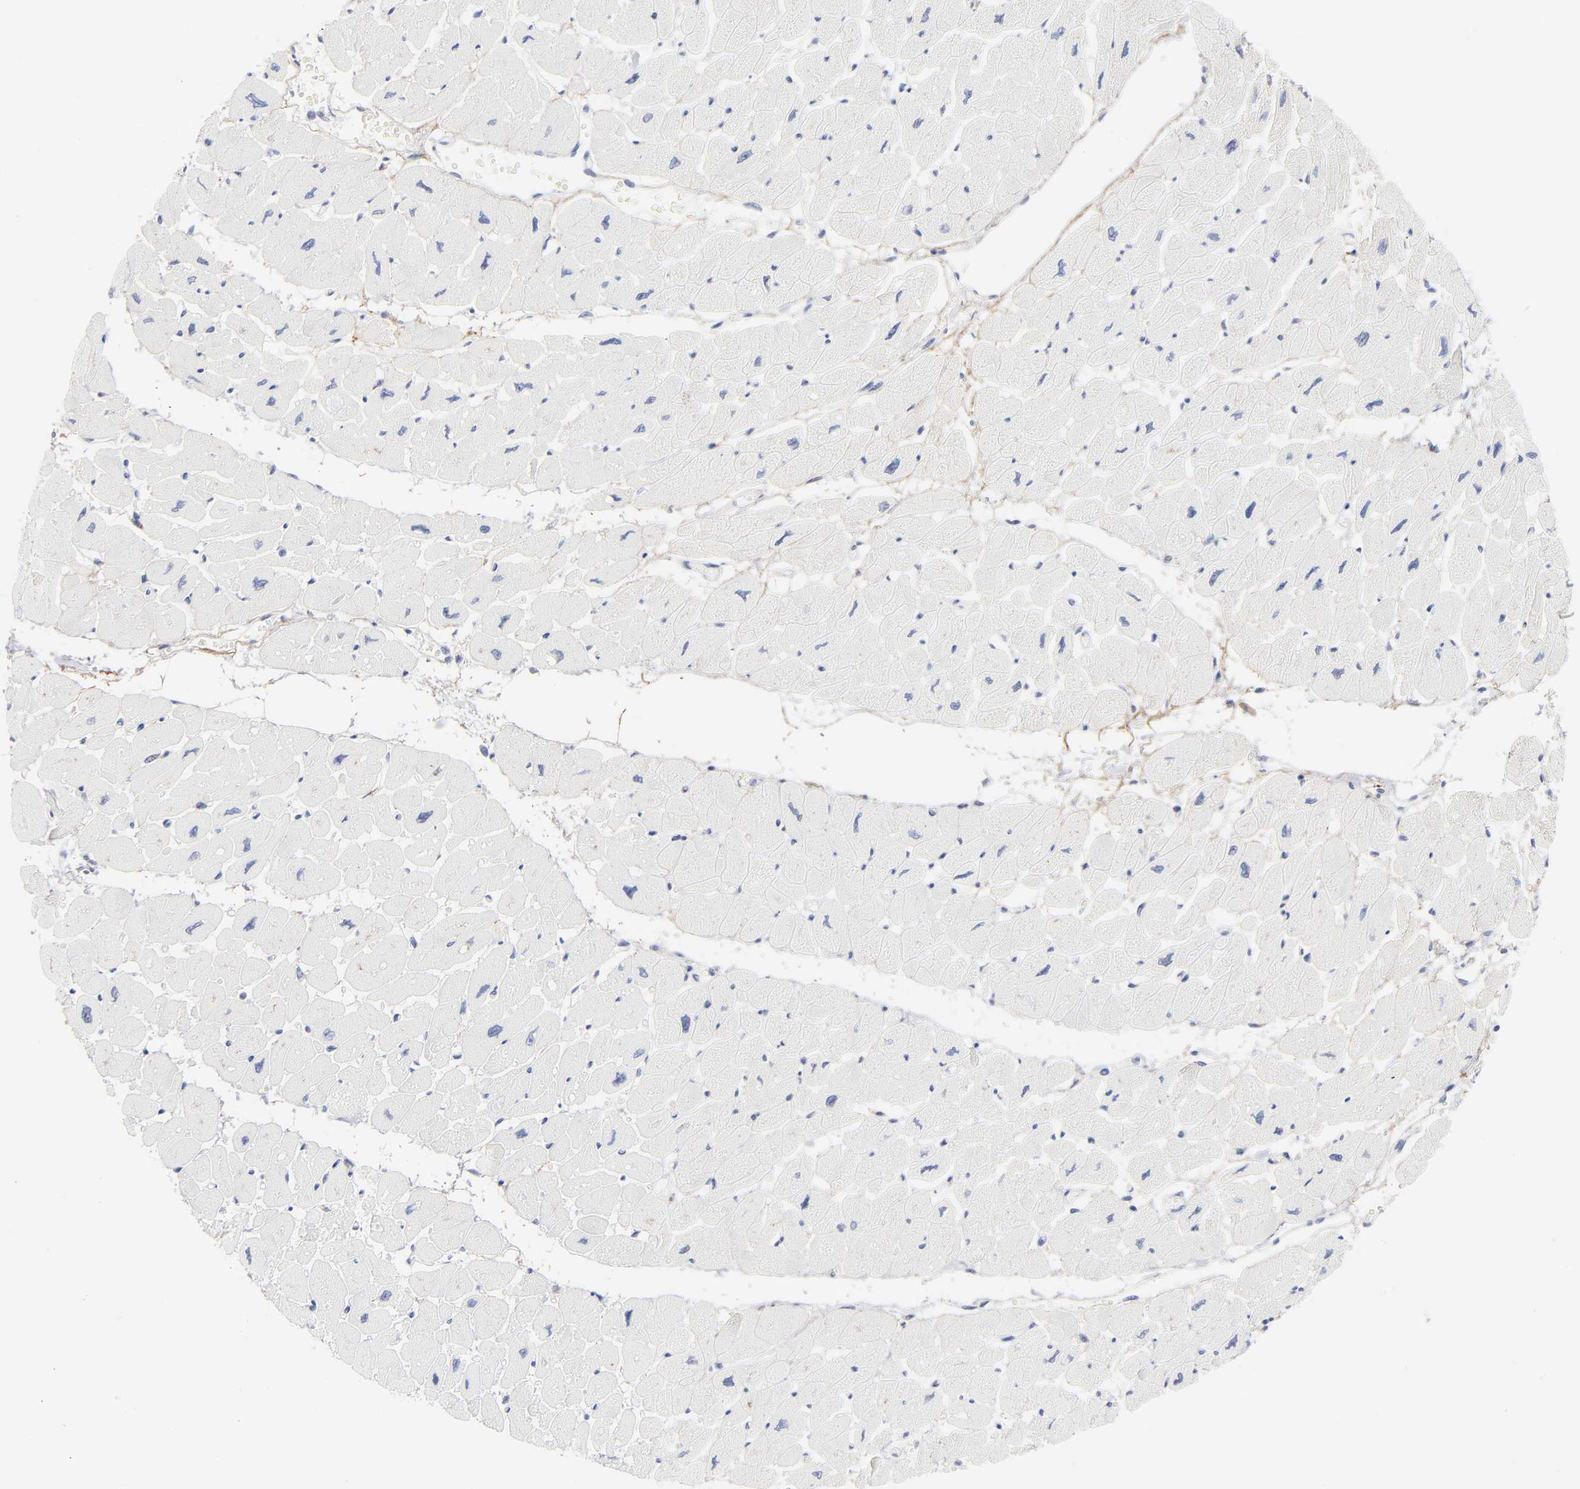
{"staining": {"intensity": "negative", "quantity": "none", "location": "none"}, "tissue": "heart muscle", "cell_type": "Cardiomyocytes", "image_type": "normal", "snomed": [{"axis": "morphology", "description": "Normal tissue, NOS"}, {"axis": "topography", "description": "Heart"}], "caption": "Heart muscle stained for a protein using immunohistochemistry demonstrates no staining cardiomyocytes.", "gene": "LTBP2", "patient": {"sex": "female", "age": 54}}